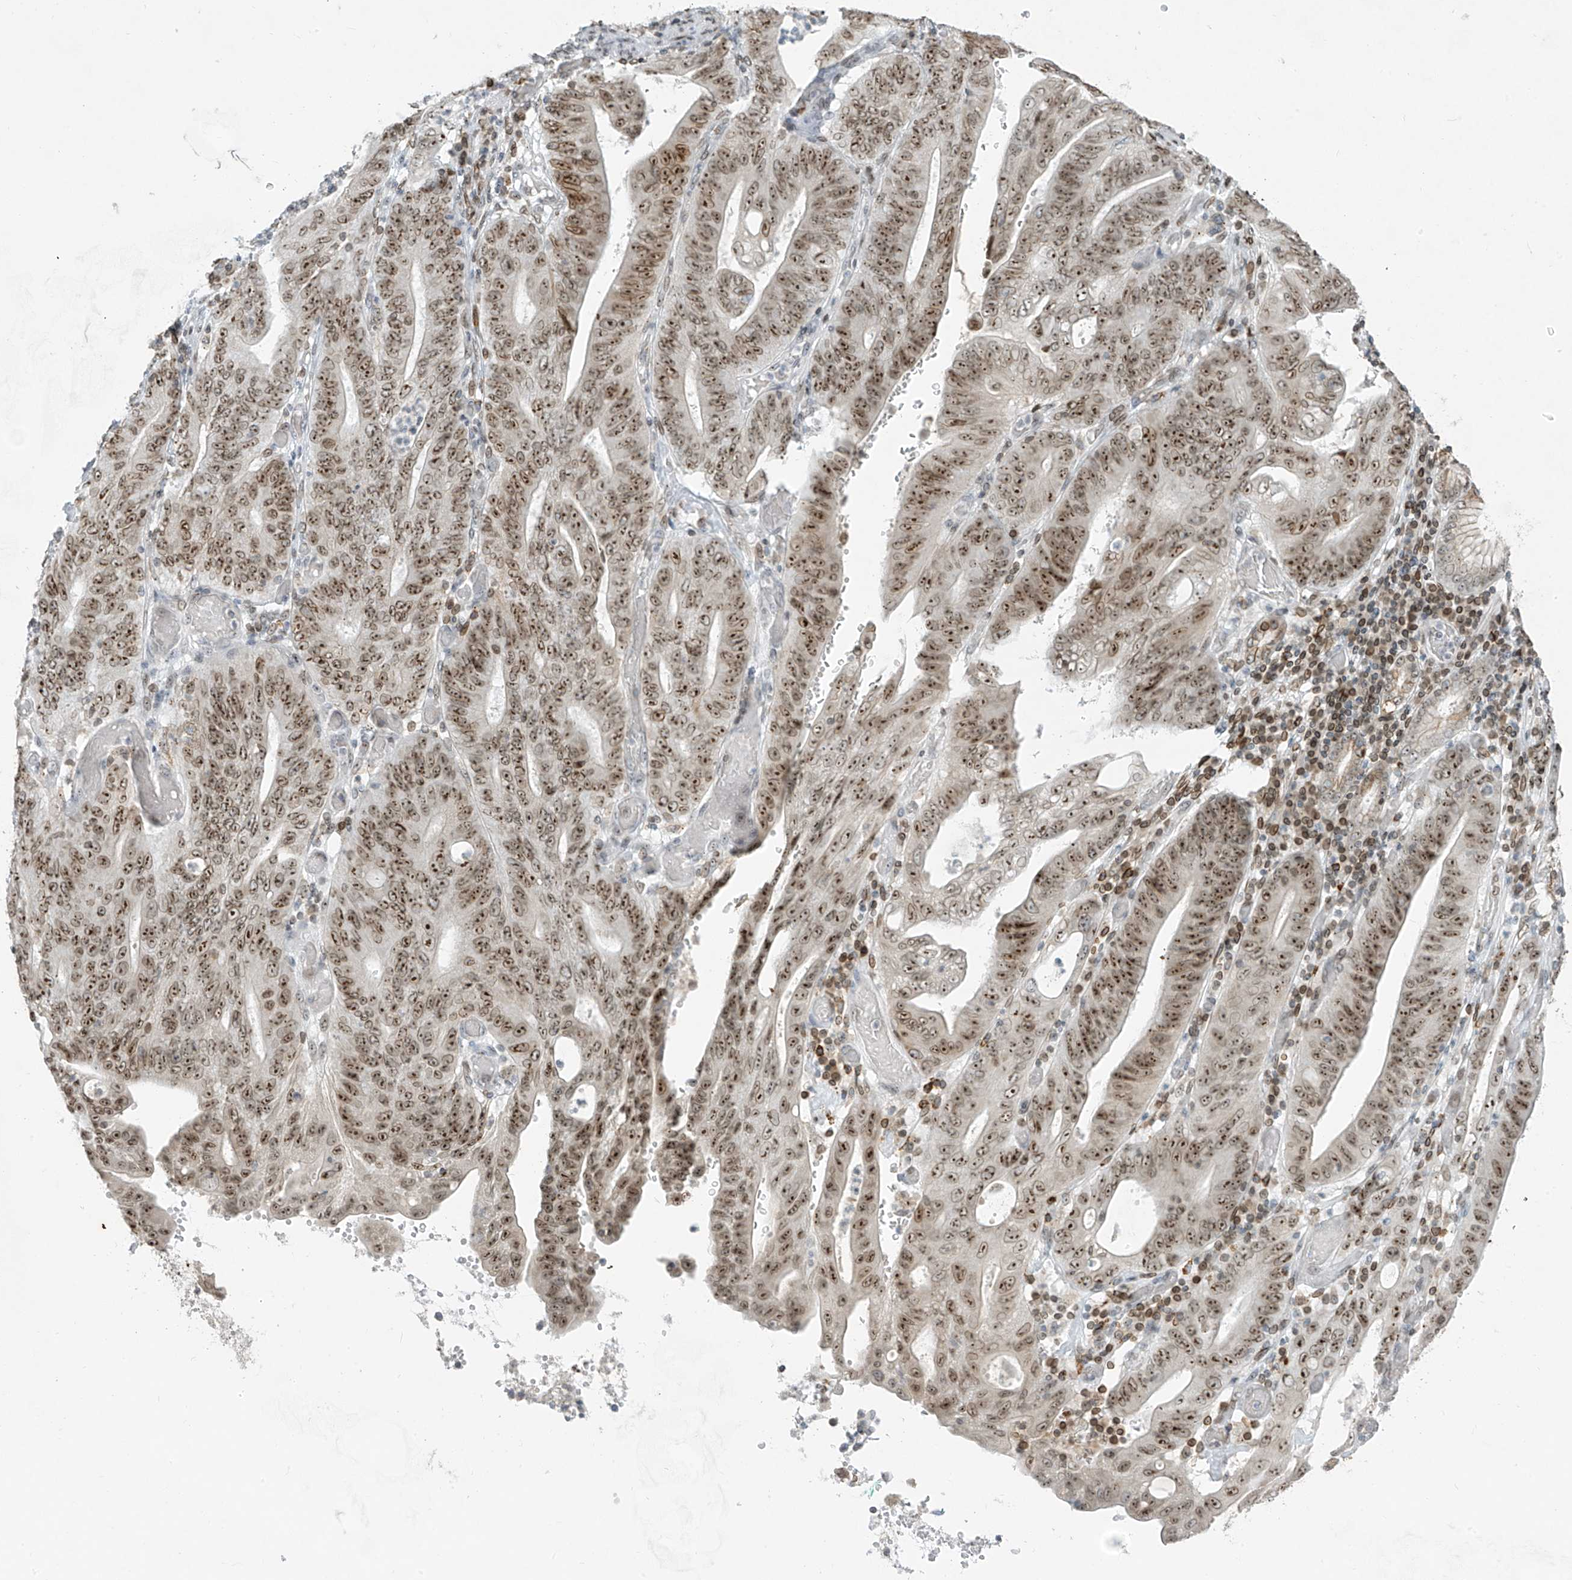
{"staining": {"intensity": "moderate", "quantity": ">75%", "location": "cytoplasmic/membranous,nuclear"}, "tissue": "stomach cancer", "cell_type": "Tumor cells", "image_type": "cancer", "snomed": [{"axis": "morphology", "description": "Adenocarcinoma, NOS"}, {"axis": "topography", "description": "Stomach"}], "caption": "Brown immunohistochemical staining in human stomach cancer (adenocarcinoma) displays moderate cytoplasmic/membranous and nuclear positivity in approximately >75% of tumor cells. Using DAB (3,3'-diaminobenzidine) (brown) and hematoxylin (blue) stains, captured at high magnification using brightfield microscopy.", "gene": "SAMD15", "patient": {"sex": "female", "age": 73}}